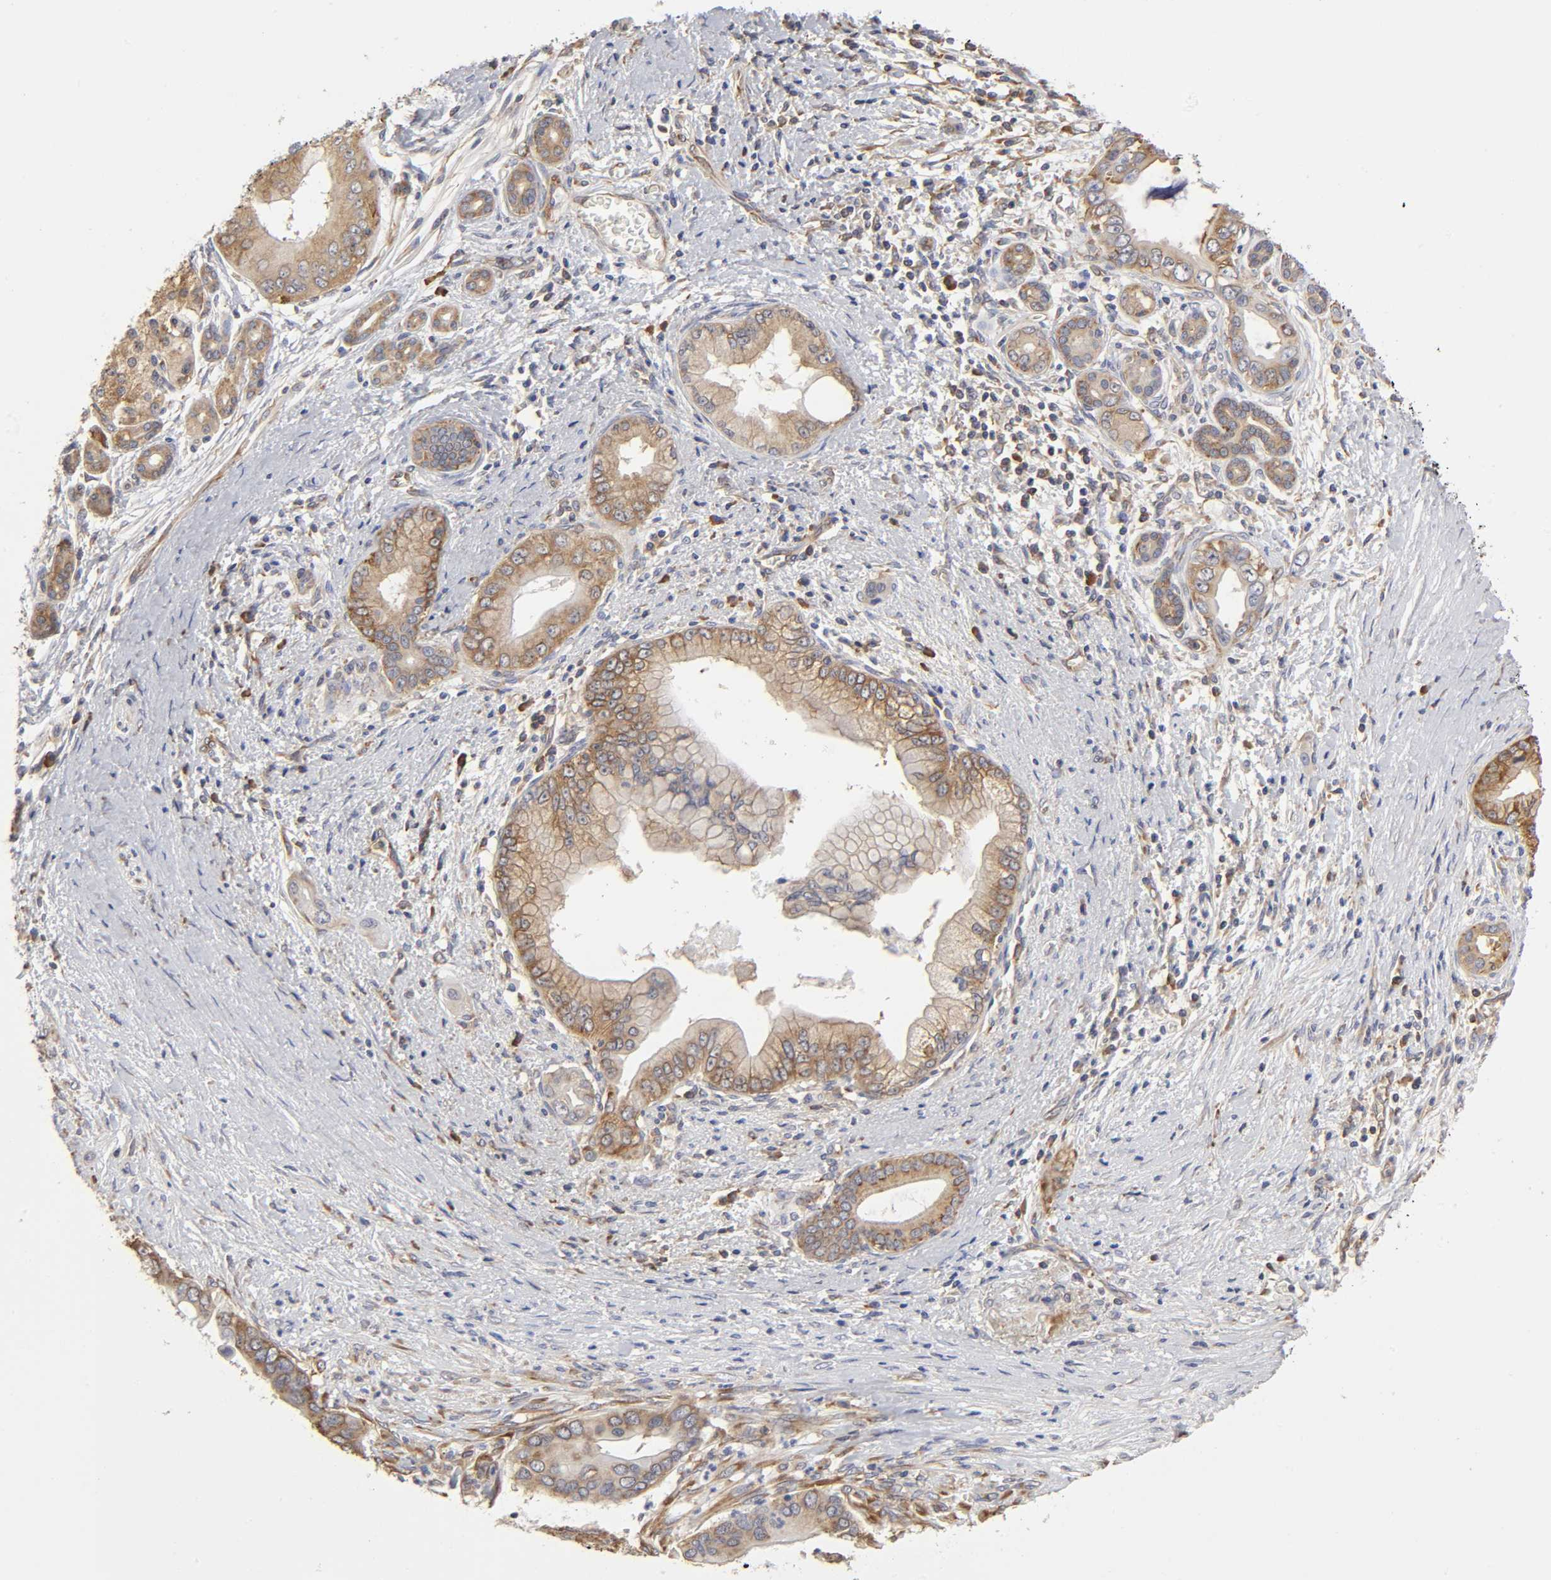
{"staining": {"intensity": "moderate", "quantity": ">75%", "location": "cytoplasmic/membranous"}, "tissue": "pancreatic cancer", "cell_type": "Tumor cells", "image_type": "cancer", "snomed": [{"axis": "morphology", "description": "Adenocarcinoma, NOS"}, {"axis": "topography", "description": "Pancreas"}], "caption": "Pancreatic cancer (adenocarcinoma) was stained to show a protein in brown. There is medium levels of moderate cytoplasmic/membranous staining in about >75% of tumor cells. (DAB (3,3'-diaminobenzidine) IHC, brown staining for protein, blue staining for nuclei).", "gene": "RPL14", "patient": {"sex": "male", "age": 59}}